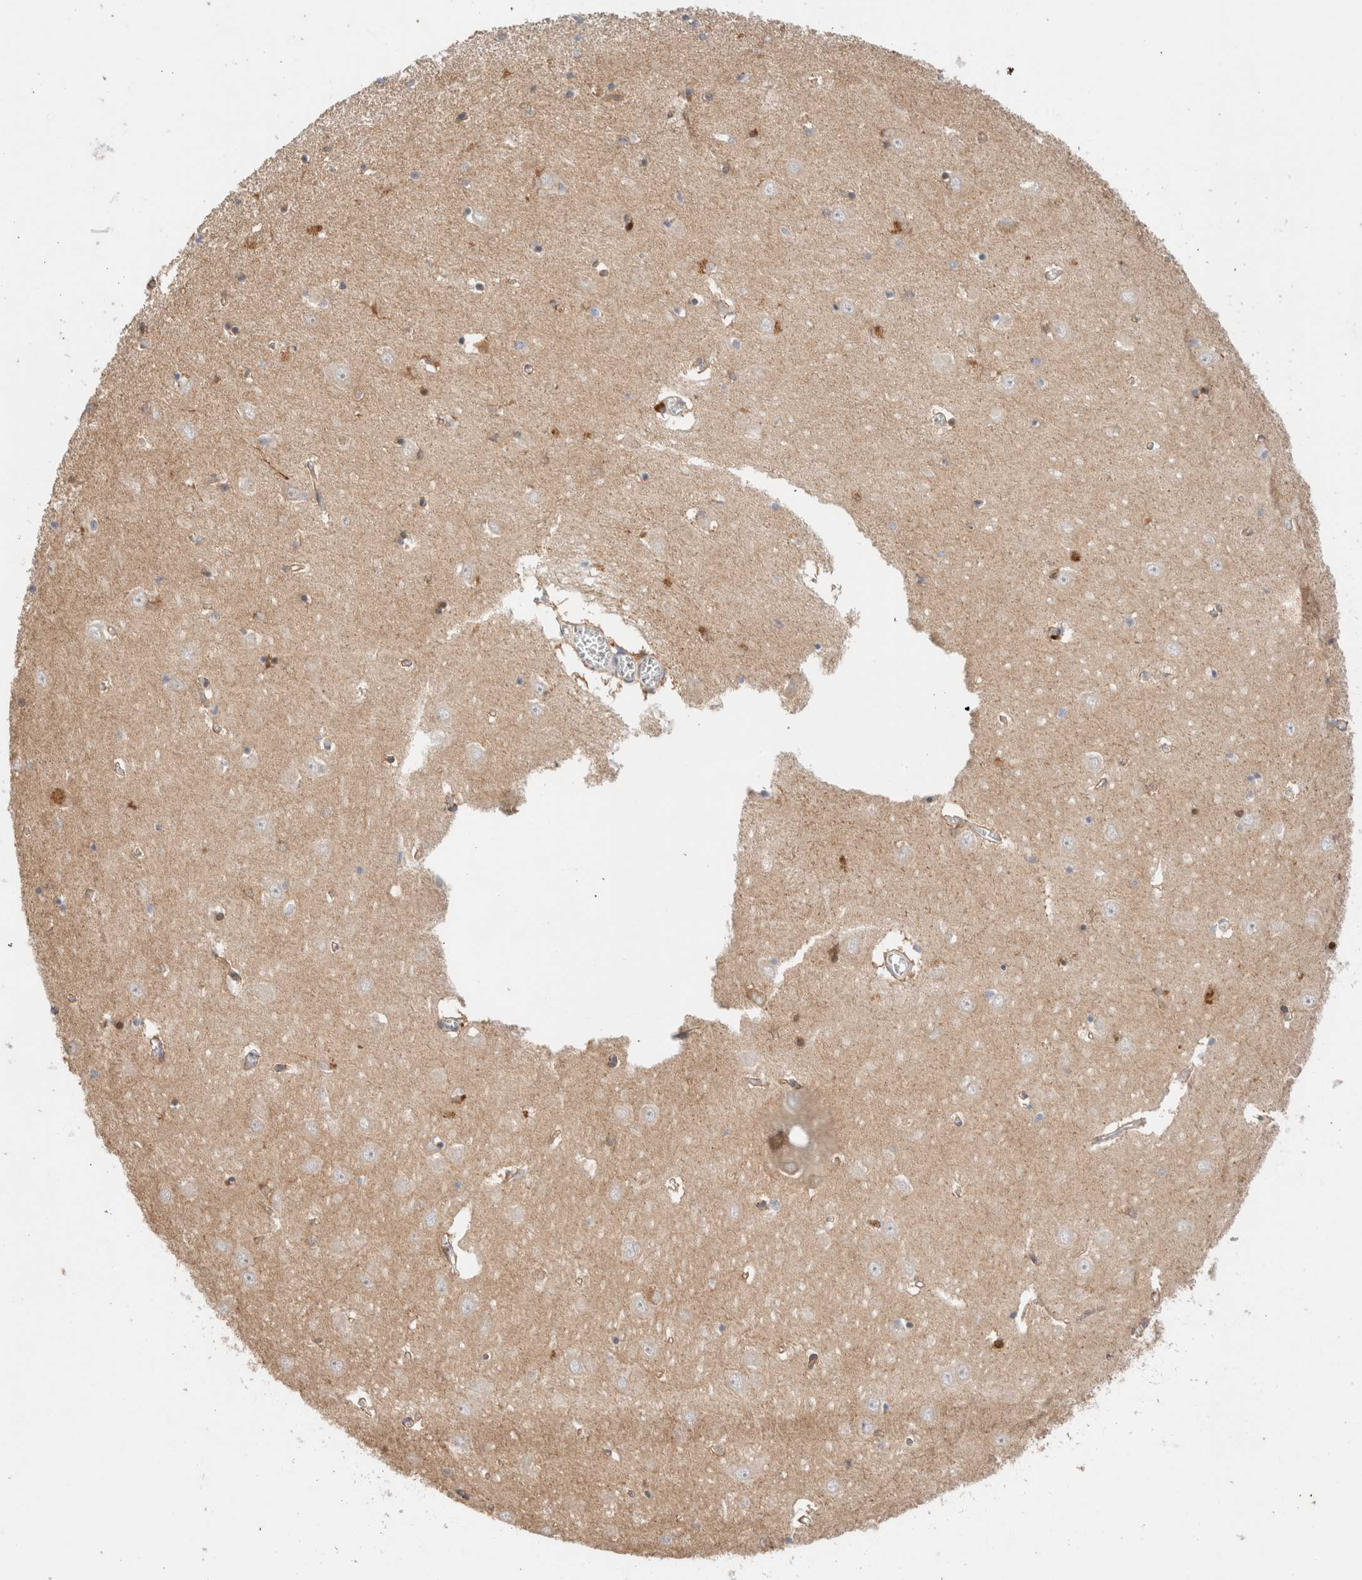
{"staining": {"intensity": "moderate", "quantity": "25%-75%", "location": "cytoplasmic/membranous"}, "tissue": "hippocampus", "cell_type": "Glial cells", "image_type": "normal", "snomed": [{"axis": "morphology", "description": "Normal tissue, NOS"}, {"axis": "topography", "description": "Hippocampus"}], "caption": "About 25%-75% of glial cells in normal human hippocampus demonstrate moderate cytoplasmic/membranous protein expression as visualized by brown immunohistochemical staining.", "gene": "CA13", "patient": {"sex": "male", "age": 70}}